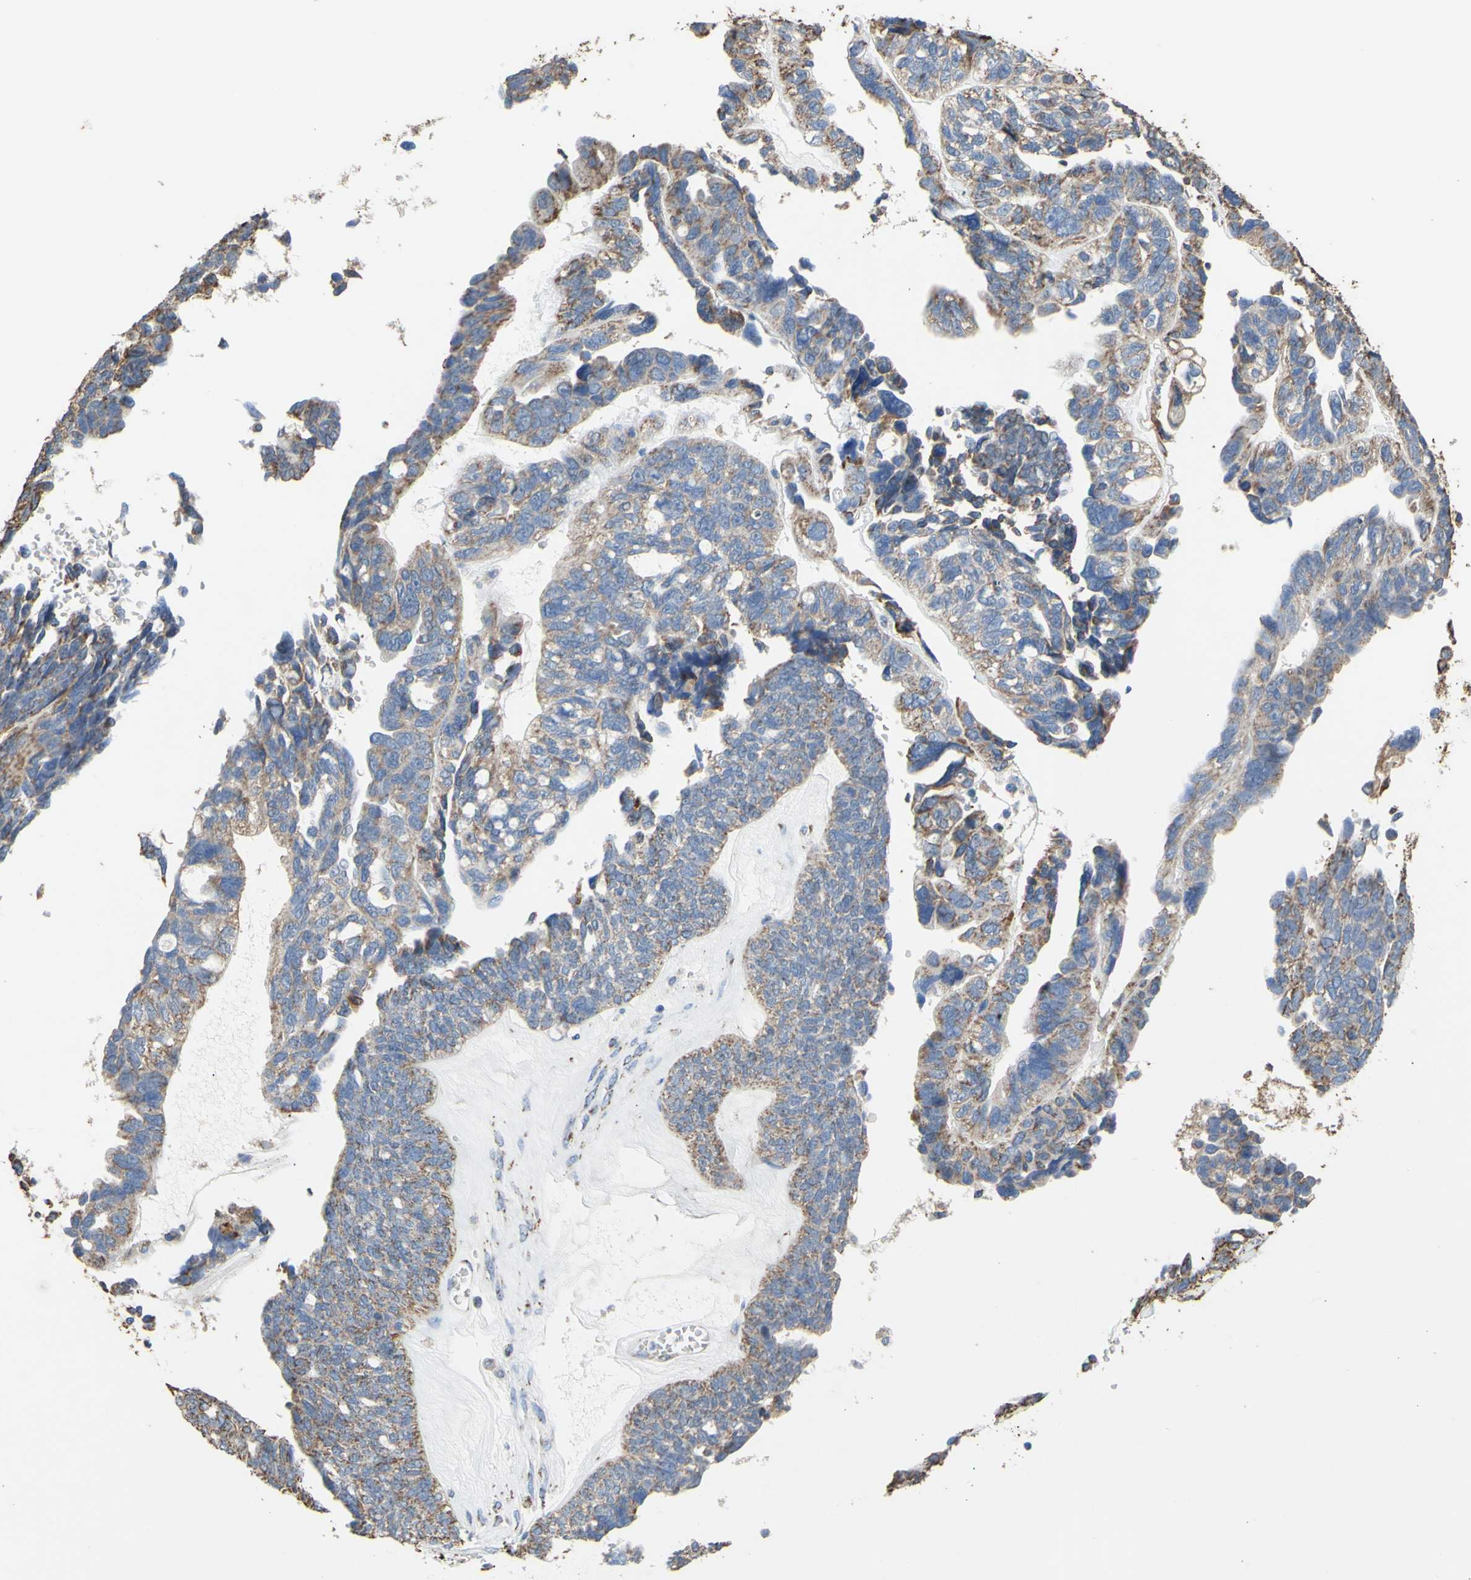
{"staining": {"intensity": "weak", "quantity": ">75%", "location": "cytoplasmic/membranous"}, "tissue": "ovarian cancer", "cell_type": "Tumor cells", "image_type": "cancer", "snomed": [{"axis": "morphology", "description": "Cystadenocarcinoma, serous, NOS"}, {"axis": "topography", "description": "Ovary"}], "caption": "Tumor cells demonstrate low levels of weak cytoplasmic/membranous expression in about >75% of cells in serous cystadenocarcinoma (ovarian). The staining was performed using DAB (3,3'-diaminobenzidine), with brown indicating positive protein expression. Nuclei are stained blue with hematoxylin.", "gene": "CMKLR2", "patient": {"sex": "female", "age": 79}}